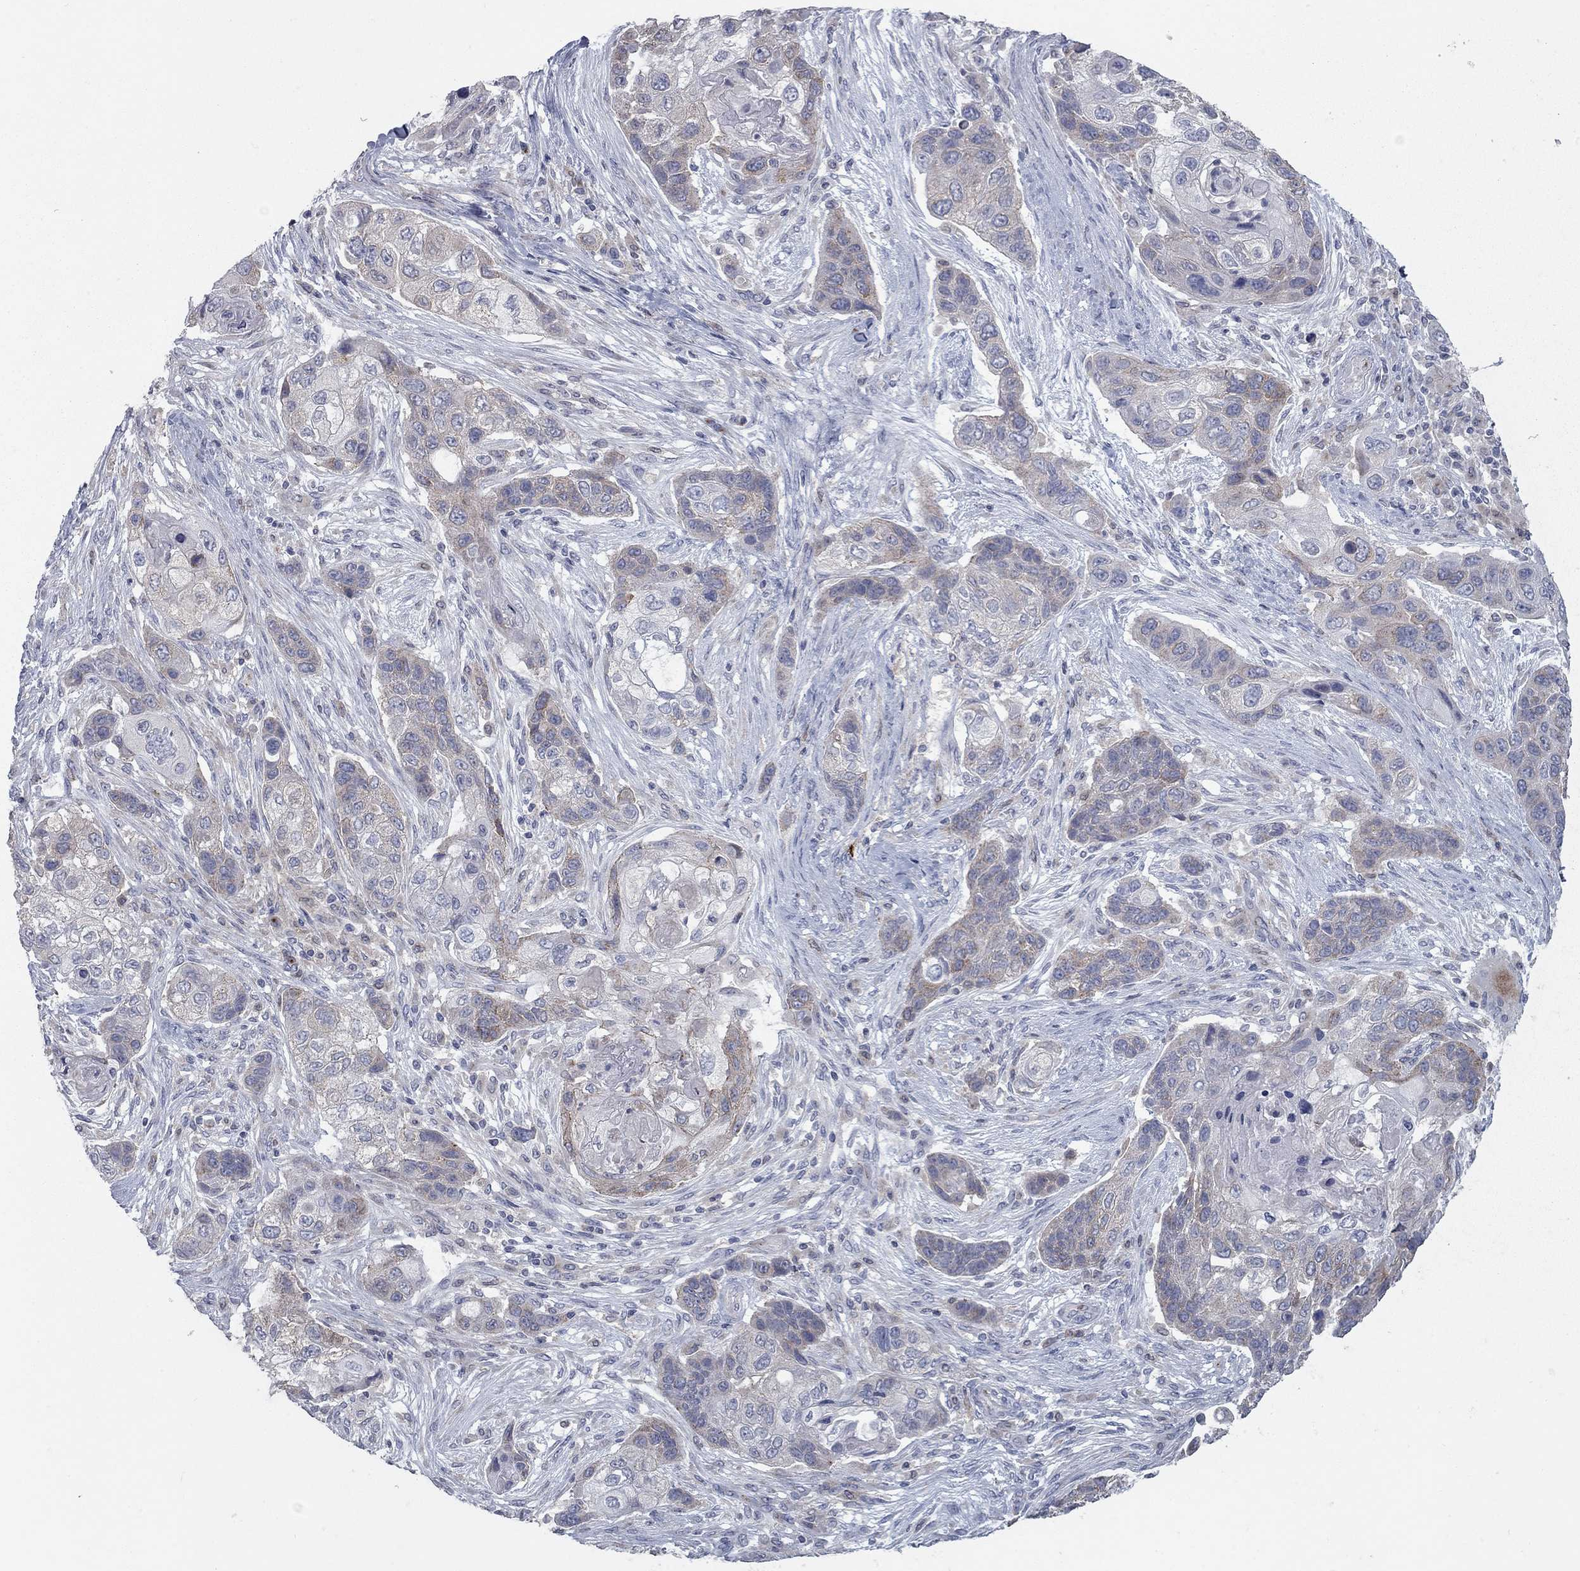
{"staining": {"intensity": "weak", "quantity": ">75%", "location": "cytoplasmic/membranous"}, "tissue": "lung cancer", "cell_type": "Tumor cells", "image_type": "cancer", "snomed": [{"axis": "morphology", "description": "Squamous cell carcinoma, NOS"}, {"axis": "topography", "description": "Lung"}], "caption": "Immunohistochemistry of human lung cancer (squamous cell carcinoma) shows low levels of weak cytoplasmic/membranous staining in about >75% of tumor cells.", "gene": "KIAA0319L", "patient": {"sex": "male", "age": 69}}